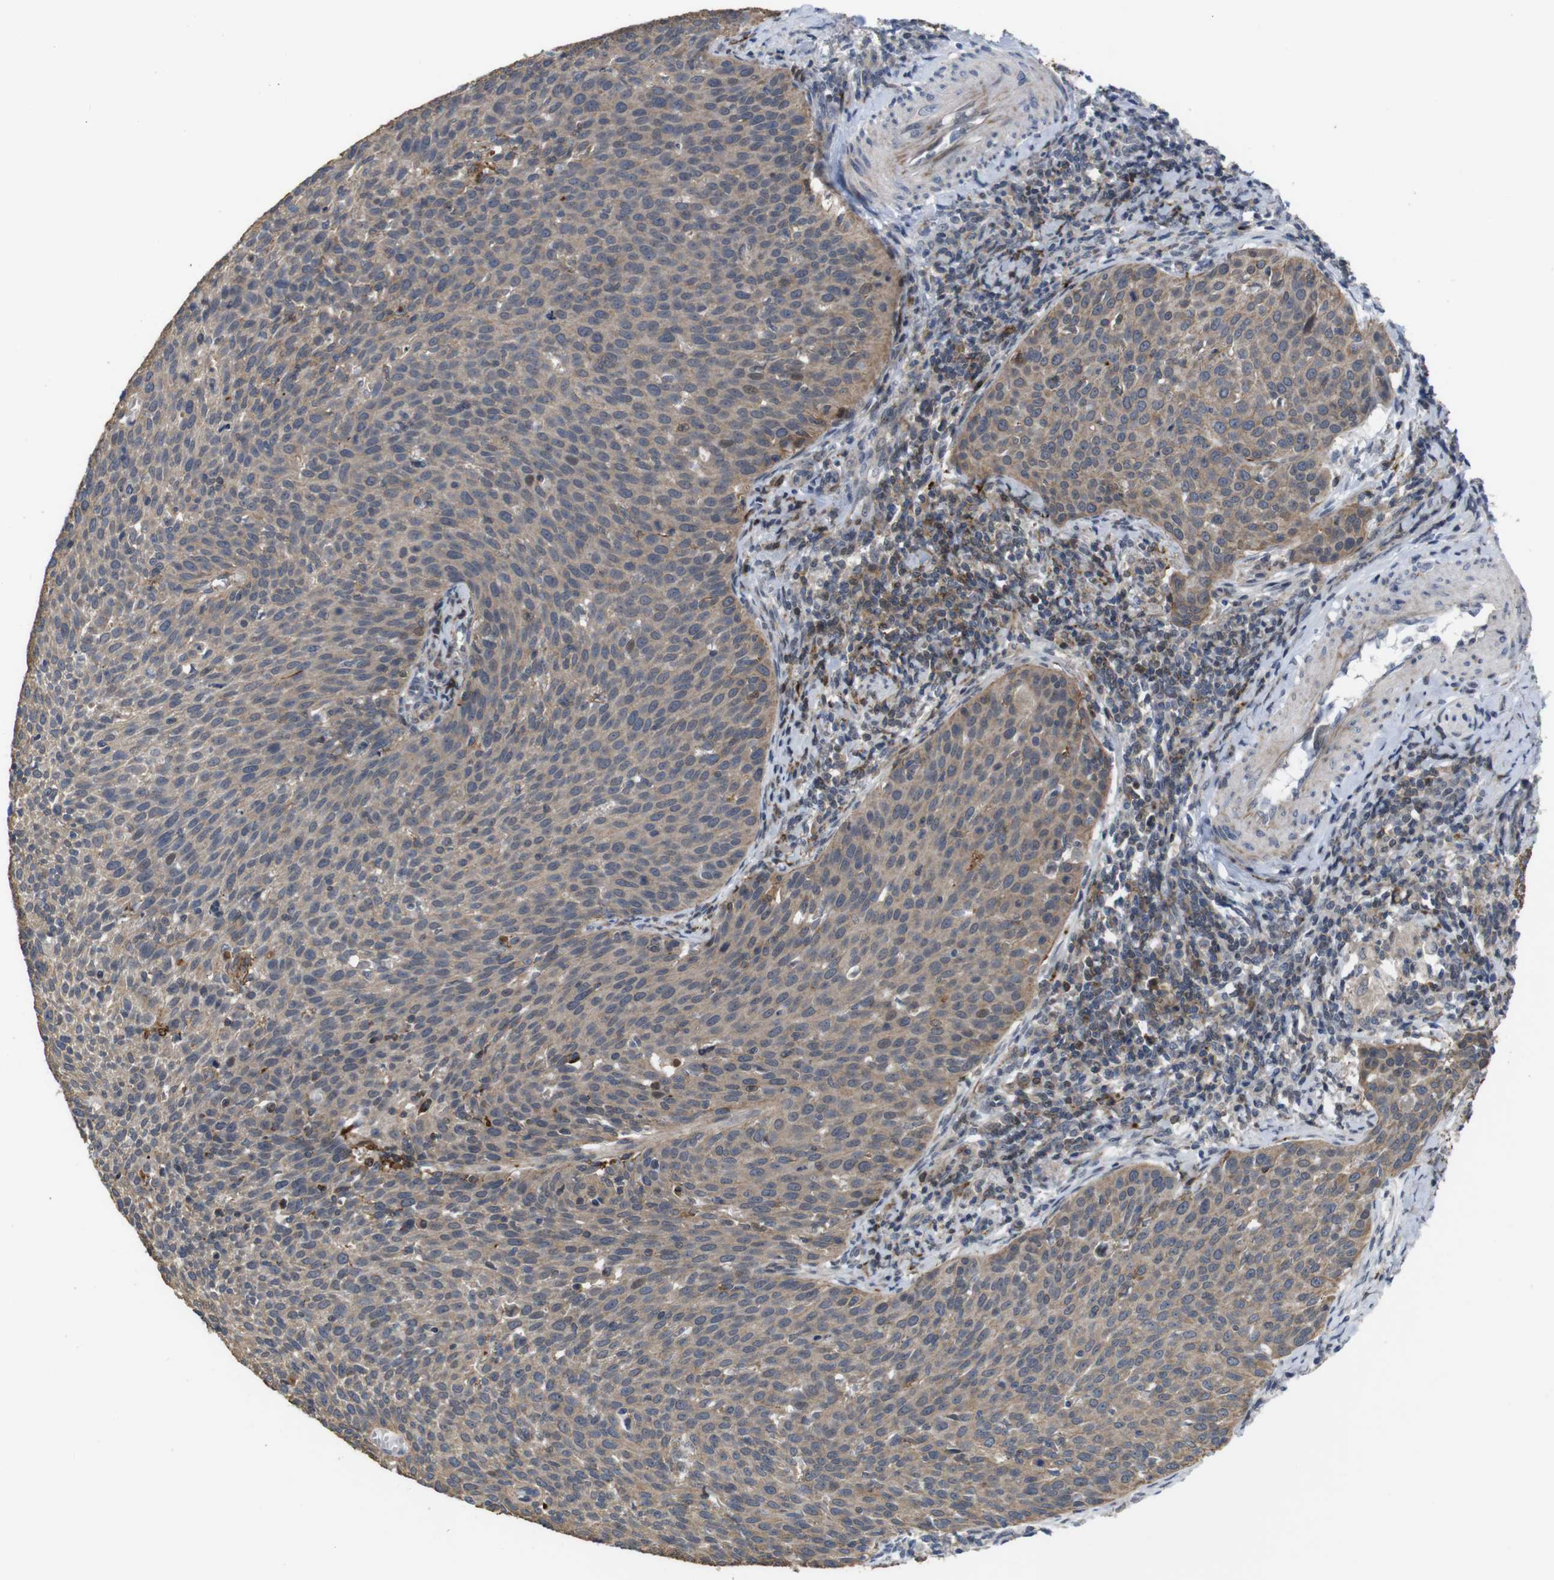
{"staining": {"intensity": "moderate", "quantity": ">75%", "location": "cytoplasmic/membranous"}, "tissue": "cervical cancer", "cell_type": "Tumor cells", "image_type": "cancer", "snomed": [{"axis": "morphology", "description": "Squamous cell carcinoma, NOS"}, {"axis": "topography", "description": "Cervix"}], "caption": "This micrograph shows squamous cell carcinoma (cervical) stained with immunohistochemistry to label a protein in brown. The cytoplasmic/membranous of tumor cells show moderate positivity for the protein. Nuclei are counter-stained blue.", "gene": "ATP7B", "patient": {"sex": "female", "age": 38}}